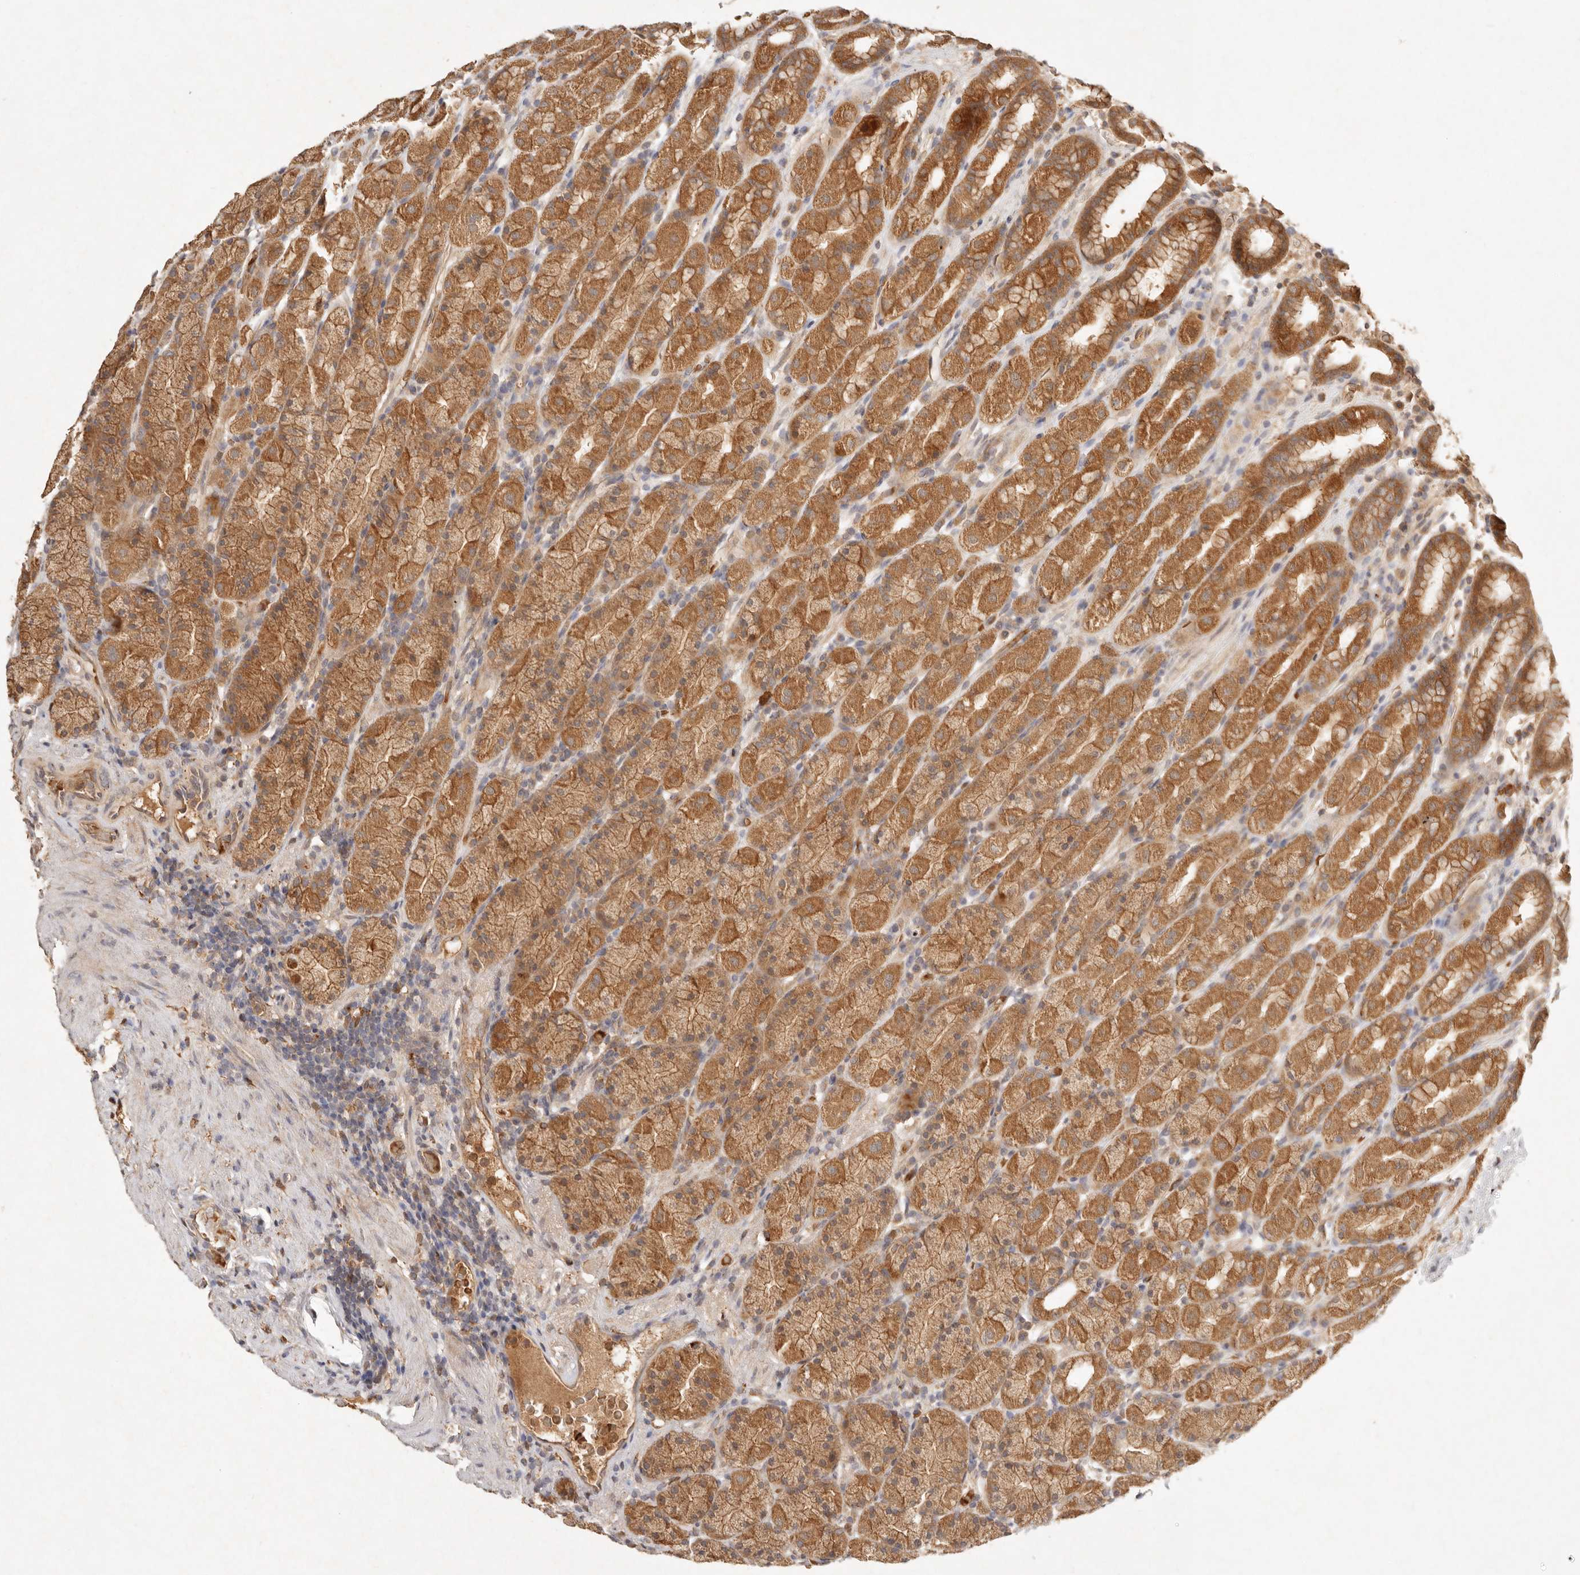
{"staining": {"intensity": "strong", "quantity": ">75%", "location": "cytoplasmic/membranous"}, "tissue": "stomach", "cell_type": "Glandular cells", "image_type": "normal", "snomed": [{"axis": "morphology", "description": "Normal tissue, NOS"}, {"axis": "topography", "description": "Stomach, upper"}], "caption": "Unremarkable stomach demonstrates strong cytoplasmic/membranous expression in about >75% of glandular cells The staining is performed using DAB brown chromogen to label protein expression. The nuclei are counter-stained blue using hematoxylin..", "gene": "FREM2", "patient": {"sex": "male", "age": 68}}